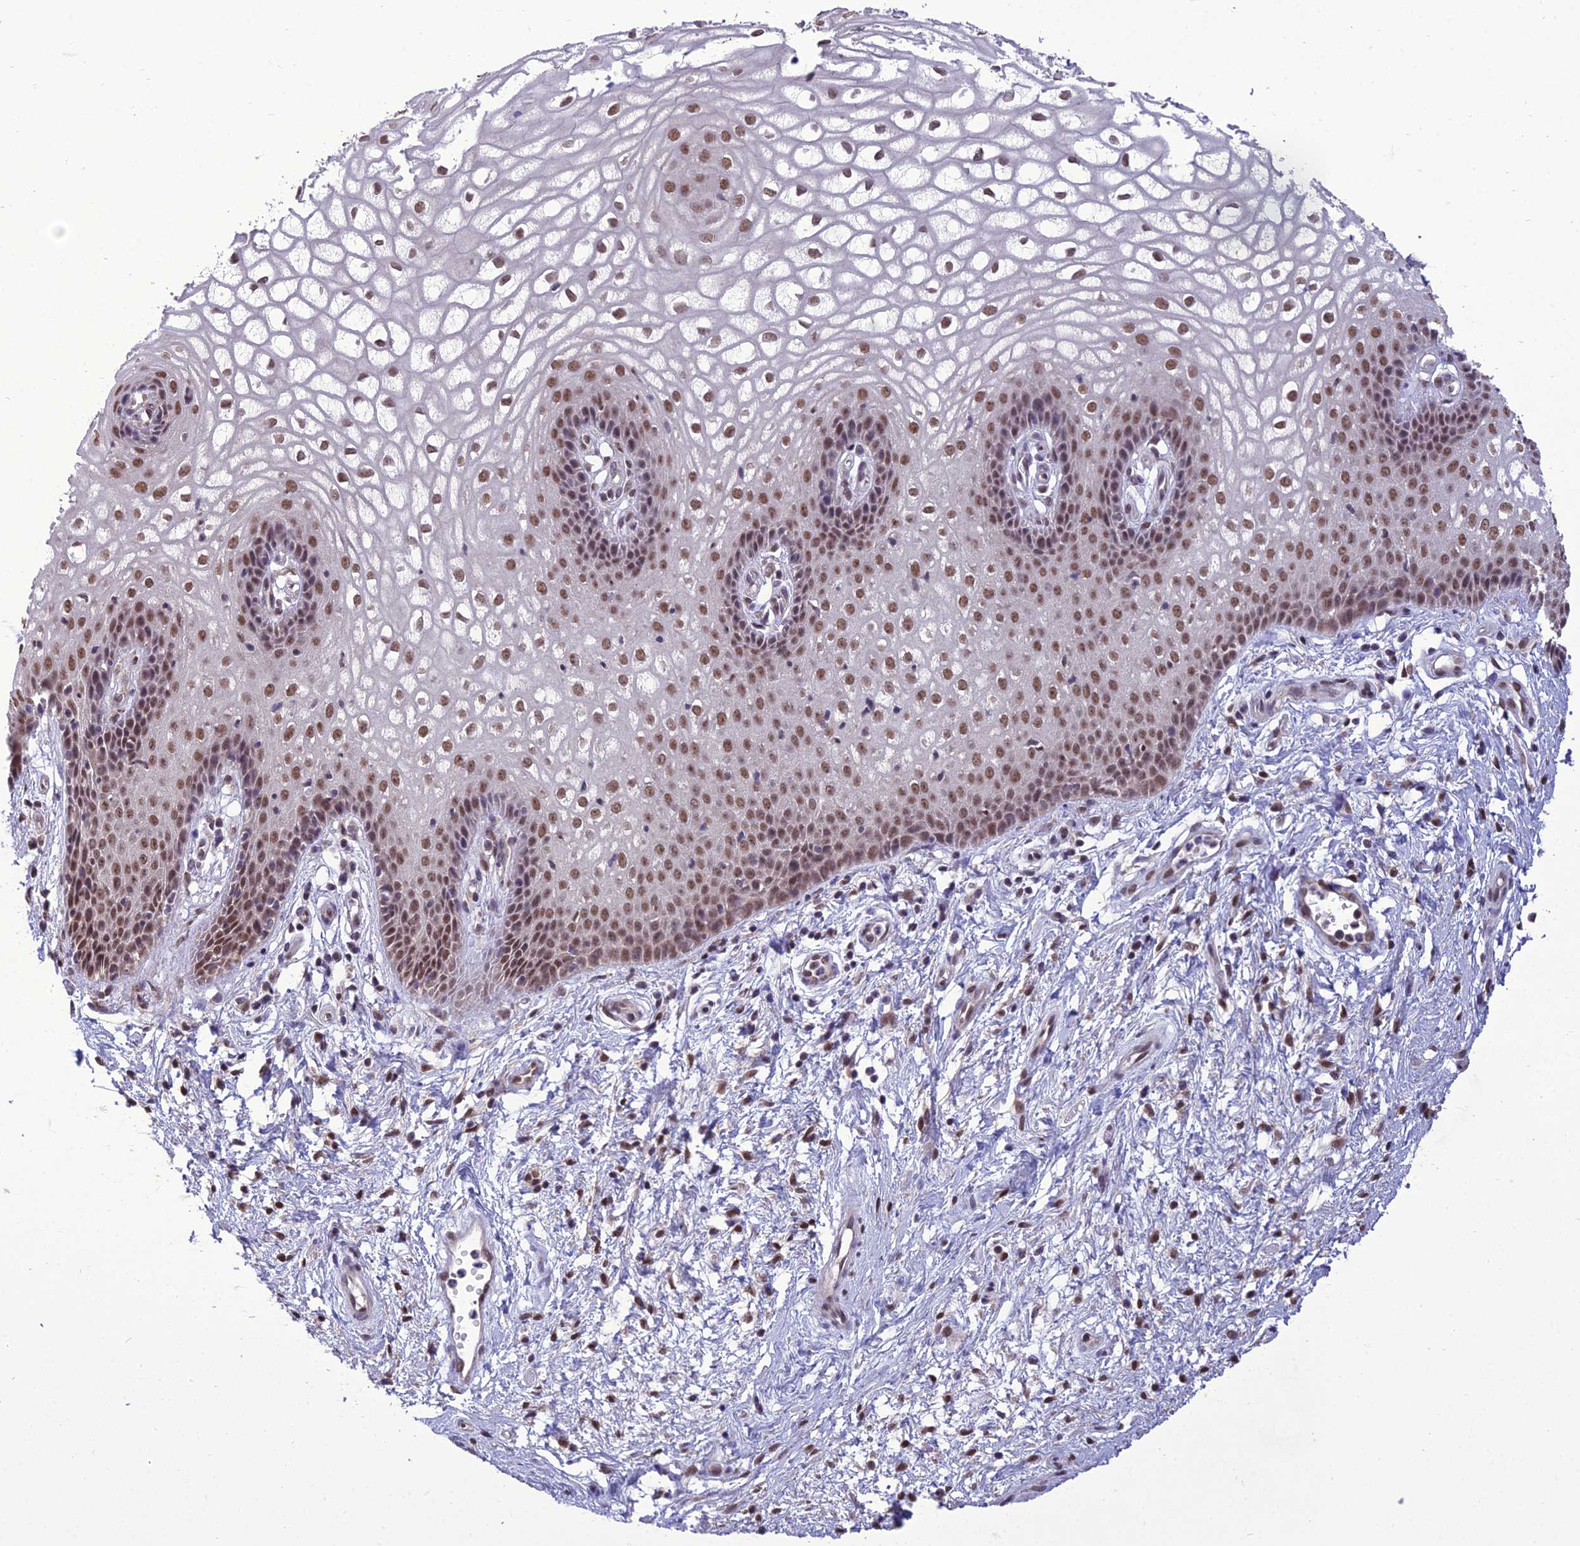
{"staining": {"intensity": "moderate", "quantity": ">75%", "location": "nuclear"}, "tissue": "vagina", "cell_type": "Squamous epithelial cells", "image_type": "normal", "snomed": [{"axis": "morphology", "description": "Normal tissue, NOS"}, {"axis": "topography", "description": "Vagina"}], "caption": "About >75% of squamous epithelial cells in benign human vagina exhibit moderate nuclear protein staining as visualized by brown immunohistochemical staining.", "gene": "RANBP3", "patient": {"sex": "female", "age": 34}}